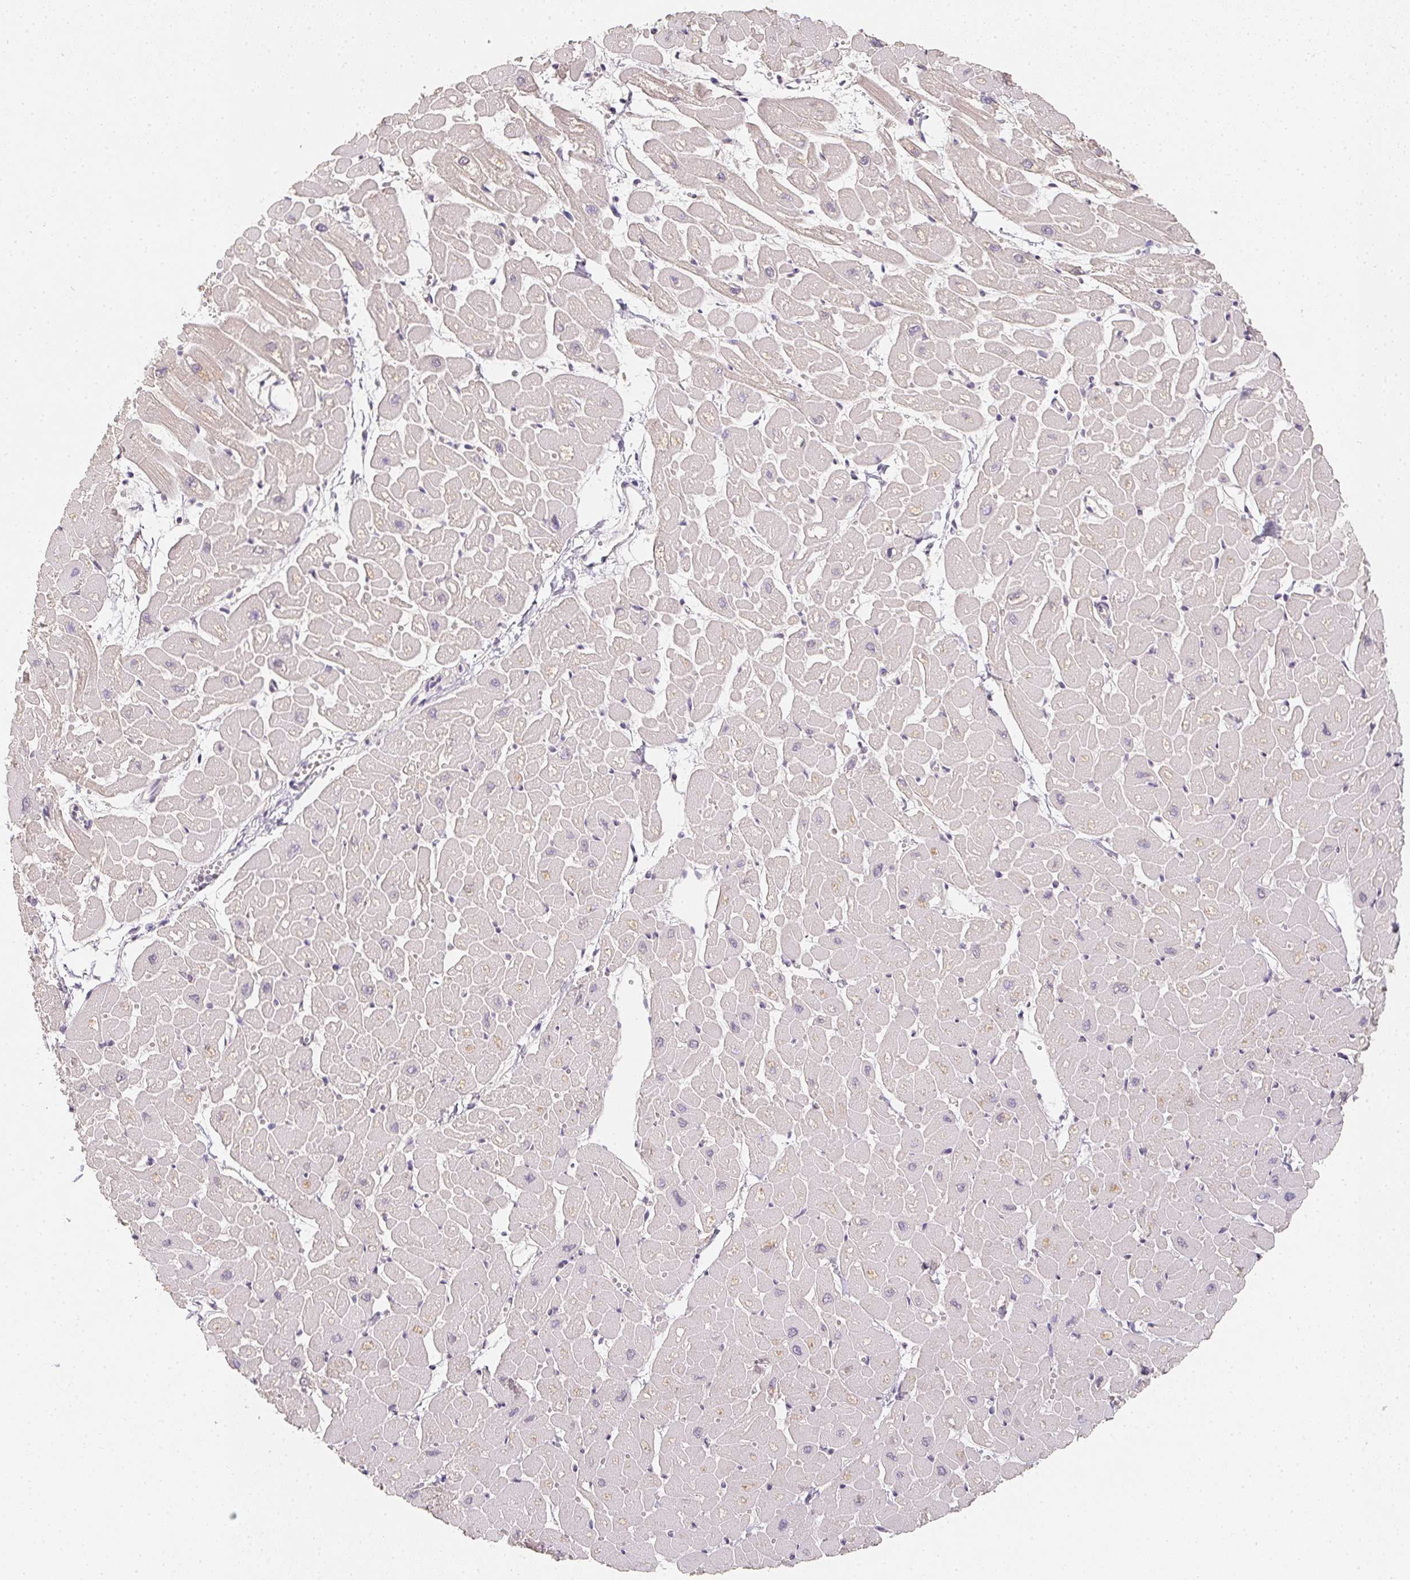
{"staining": {"intensity": "weak", "quantity": "<25%", "location": "cytoplasmic/membranous"}, "tissue": "heart muscle", "cell_type": "Cardiomyocytes", "image_type": "normal", "snomed": [{"axis": "morphology", "description": "Normal tissue, NOS"}, {"axis": "topography", "description": "Heart"}], "caption": "This histopathology image is of benign heart muscle stained with immunohistochemistry to label a protein in brown with the nuclei are counter-stained blue. There is no positivity in cardiomyocytes.", "gene": "SOAT1", "patient": {"sex": "male", "age": 57}}